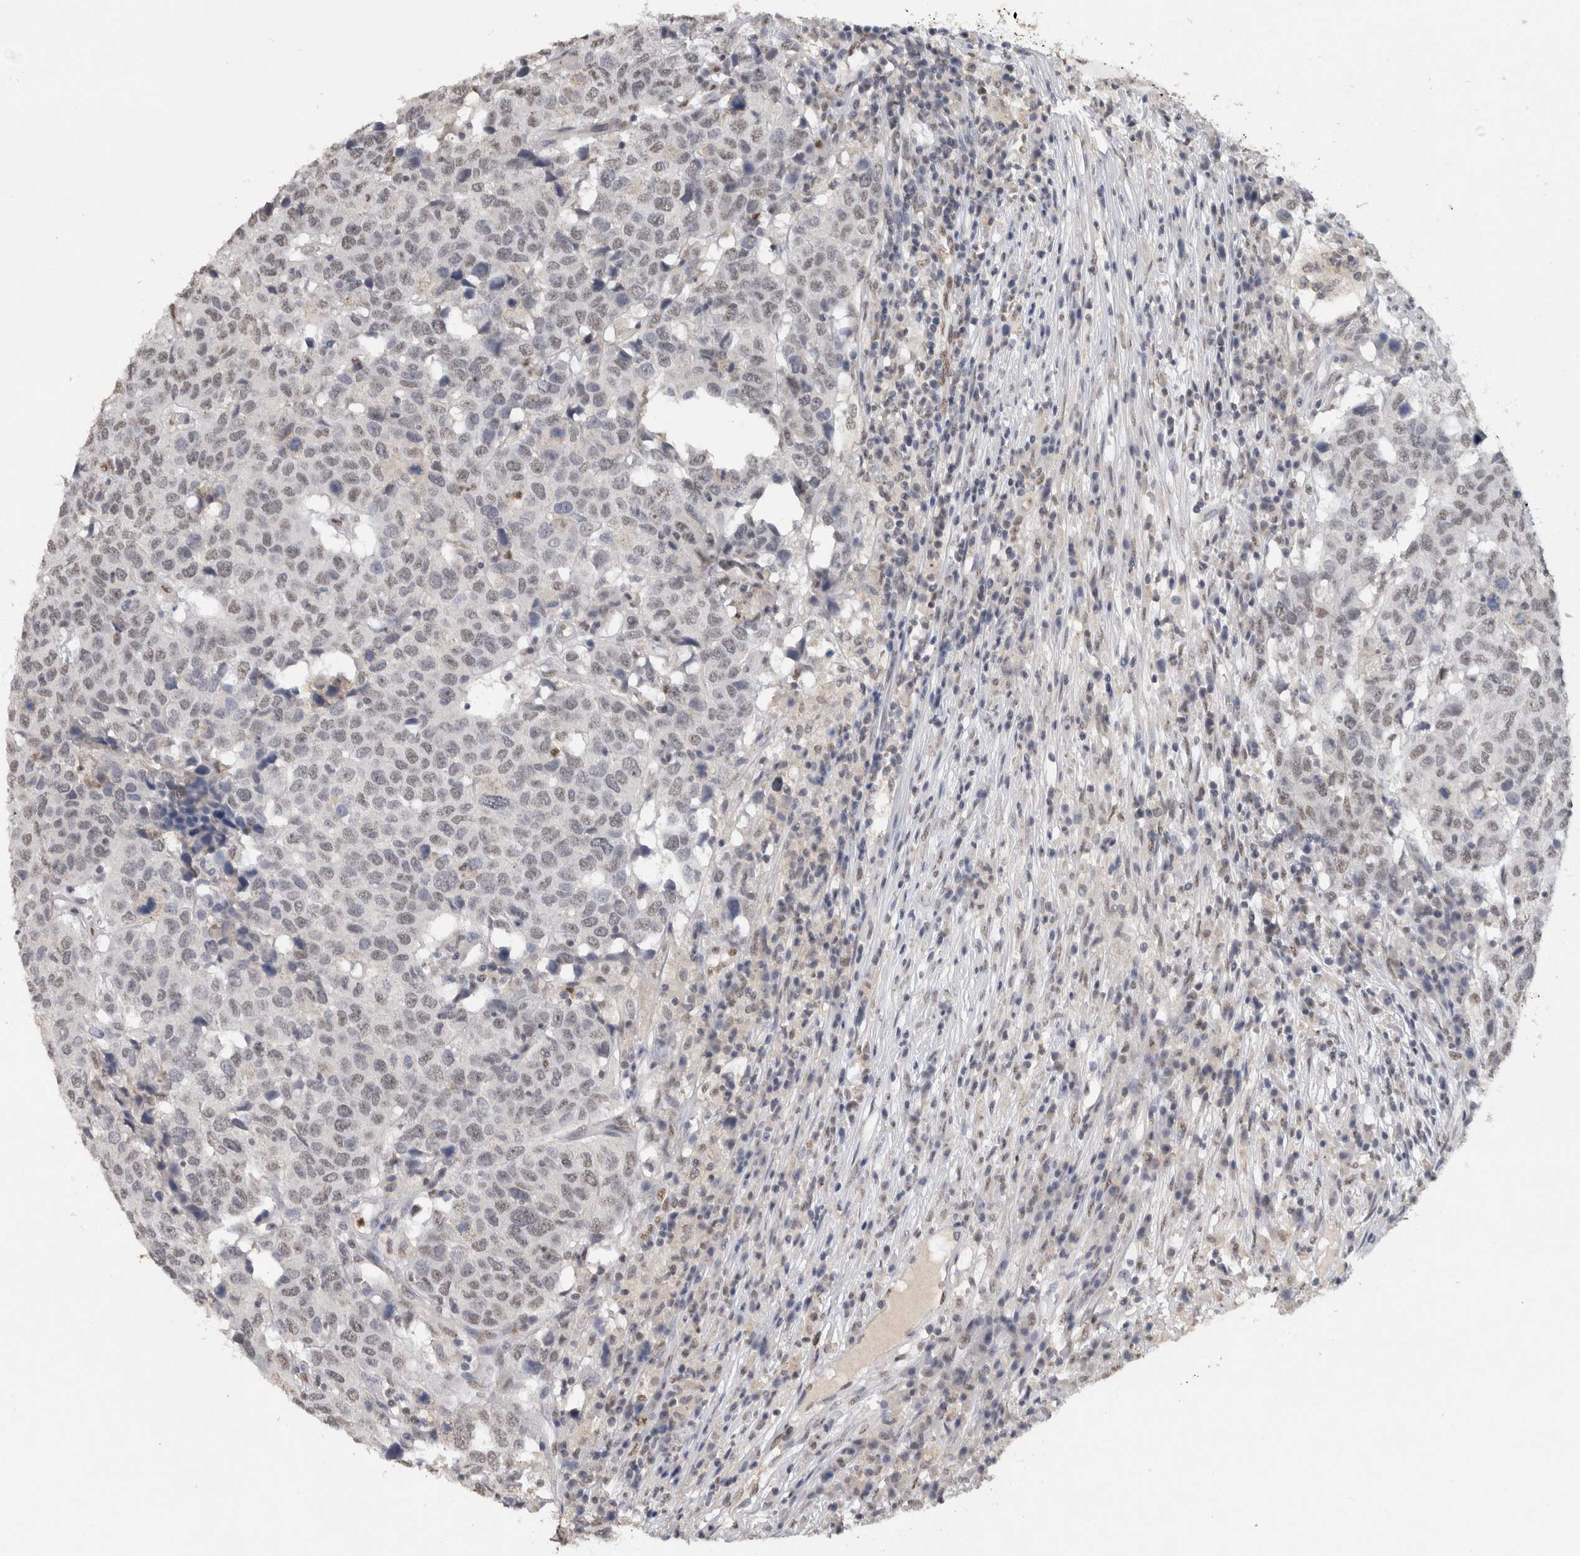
{"staining": {"intensity": "negative", "quantity": "none", "location": "none"}, "tissue": "head and neck cancer", "cell_type": "Tumor cells", "image_type": "cancer", "snomed": [{"axis": "morphology", "description": "Squamous cell carcinoma, NOS"}, {"axis": "topography", "description": "Head-Neck"}], "caption": "This is an immunohistochemistry histopathology image of head and neck cancer (squamous cell carcinoma). There is no expression in tumor cells.", "gene": "RPS6KA2", "patient": {"sex": "male", "age": 66}}